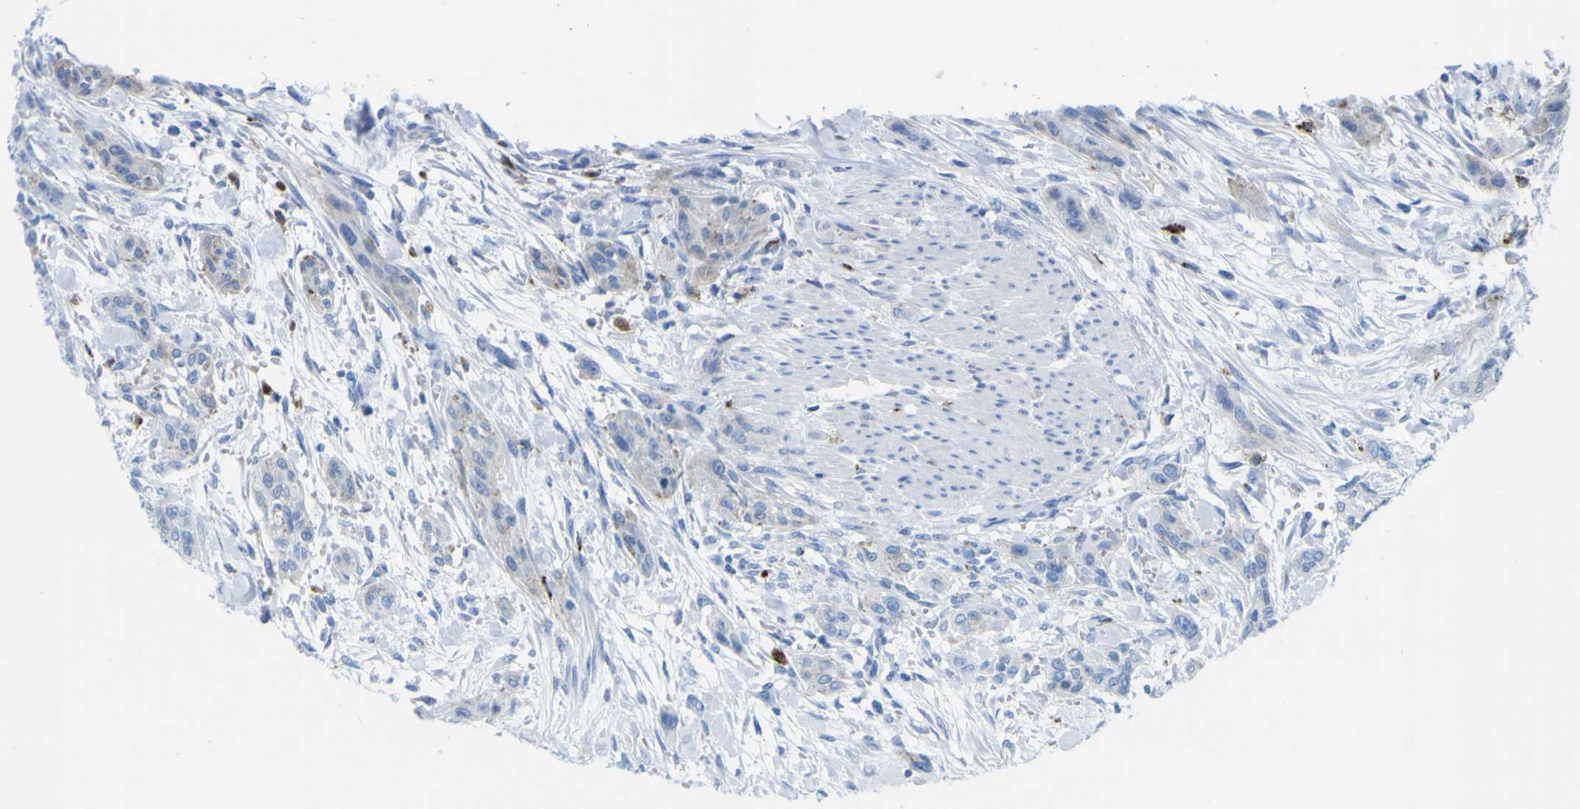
{"staining": {"intensity": "negative", "quantity": "none", "location": "none"}, "tissue": "urothelial cancer", "cell_type": "Tumor cells", "image_type": "cancer", "snomed": [{"axis": "morphology", "description": "Urothelial carcinoma, High grade"}, {"axis": "topography", "description": "Urinary bladder"}], "caption": "An image of human urothelial cancer is negative for staining in tumor cells.", "gene": "PLD3", "patient": {"sex": "male", "age": 35}}